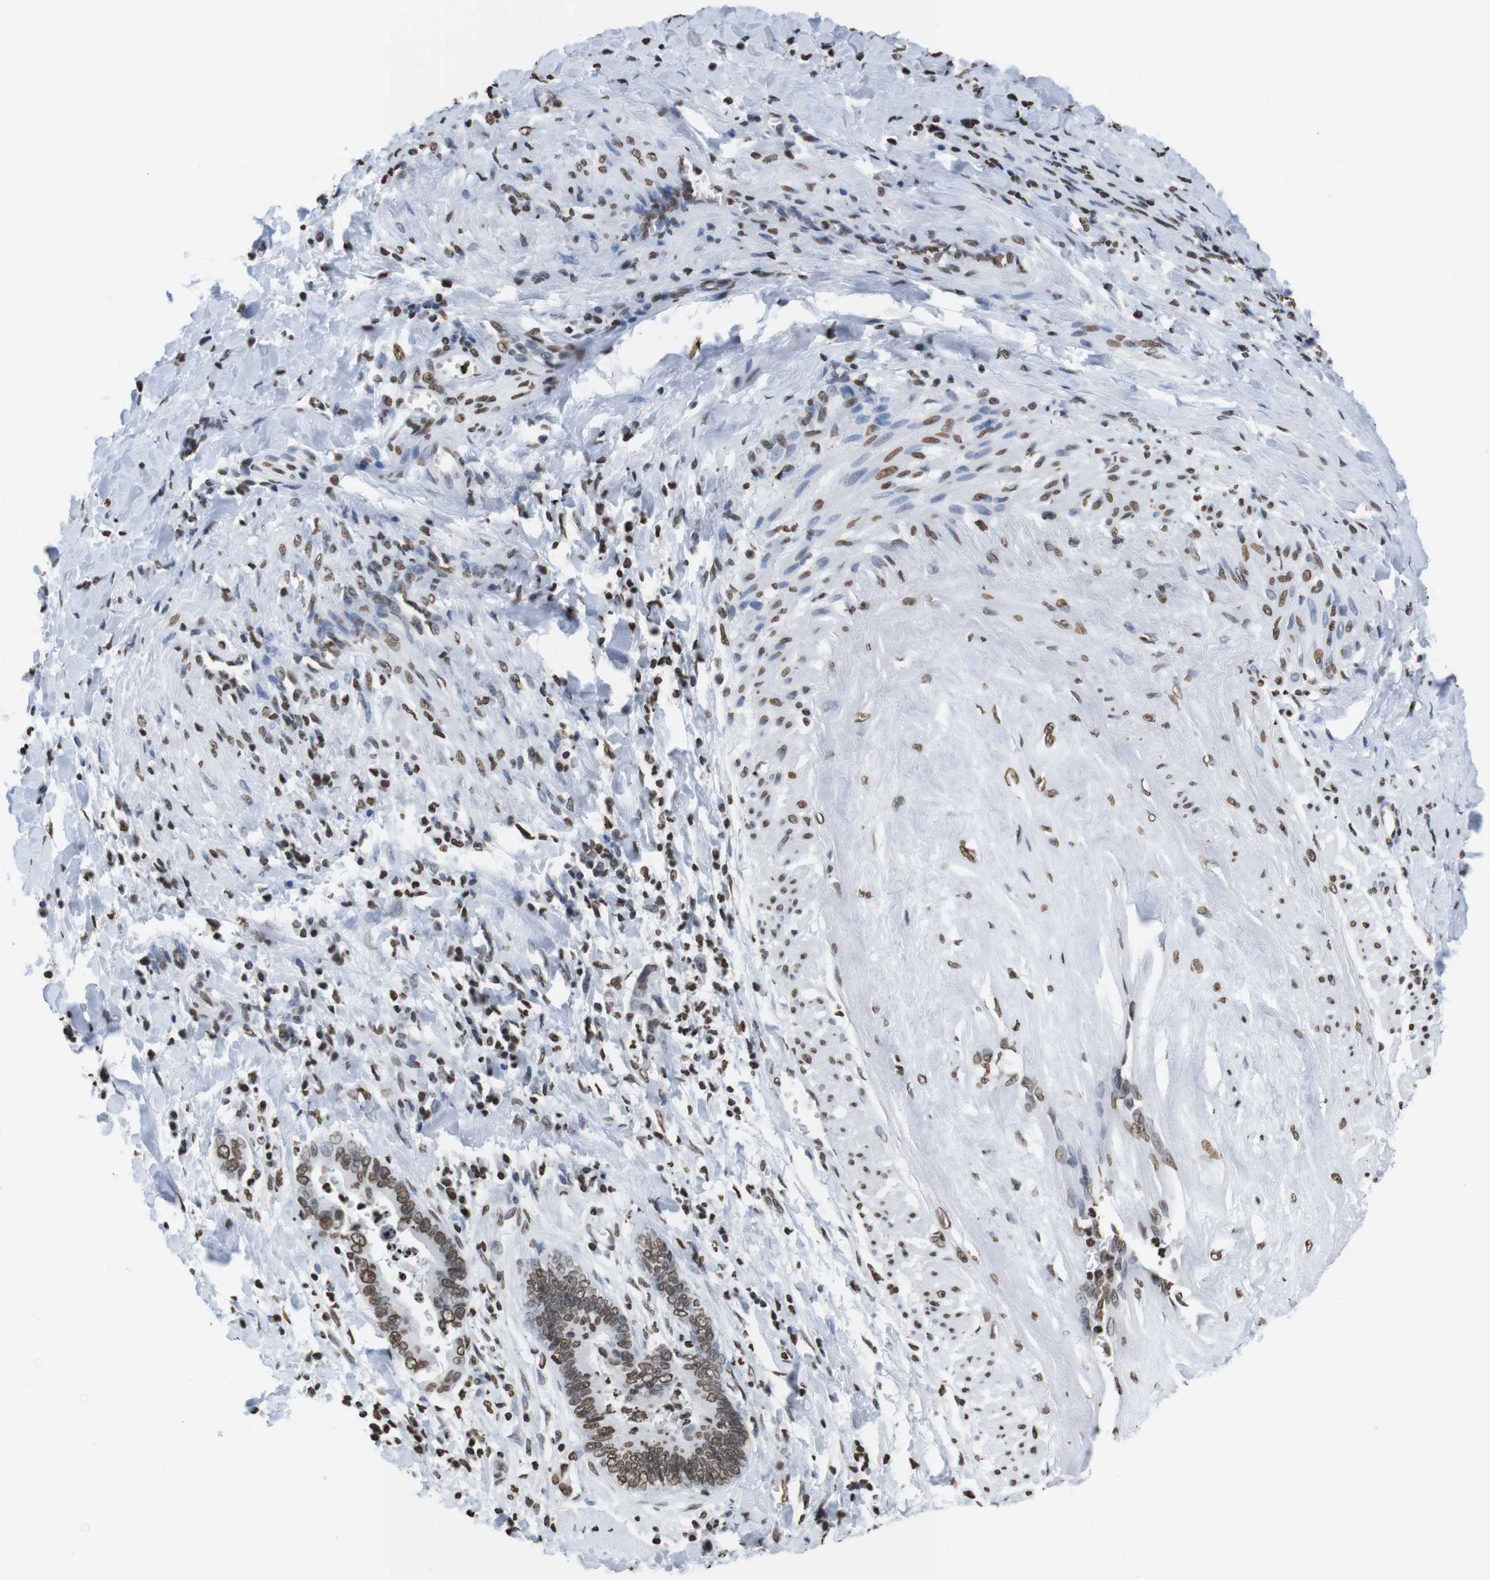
{"staining": {"intensity": "moderate", "quantity": ">75%", "location": "nuclear"}, "tissue": "cervical cancer", "cell_type": "Tumor cells", "image_type": "cancer", "snomed": [{"axis": "morphology", "description": "Adenocarcinoma, NOS"}, {"axis": "topography", "description": "Cervix"}], "caption": "A brown stain highlights moderate nuclear positivity of a protein in adenocarcinoma (cervical) tumor cells. The protein is stained brown, and the nuclei are stained in blue (DAB IHC with brightfield microscopy, high magnification).", "gene": "BSX", "patient": {"sex": "female", "age": 44}}